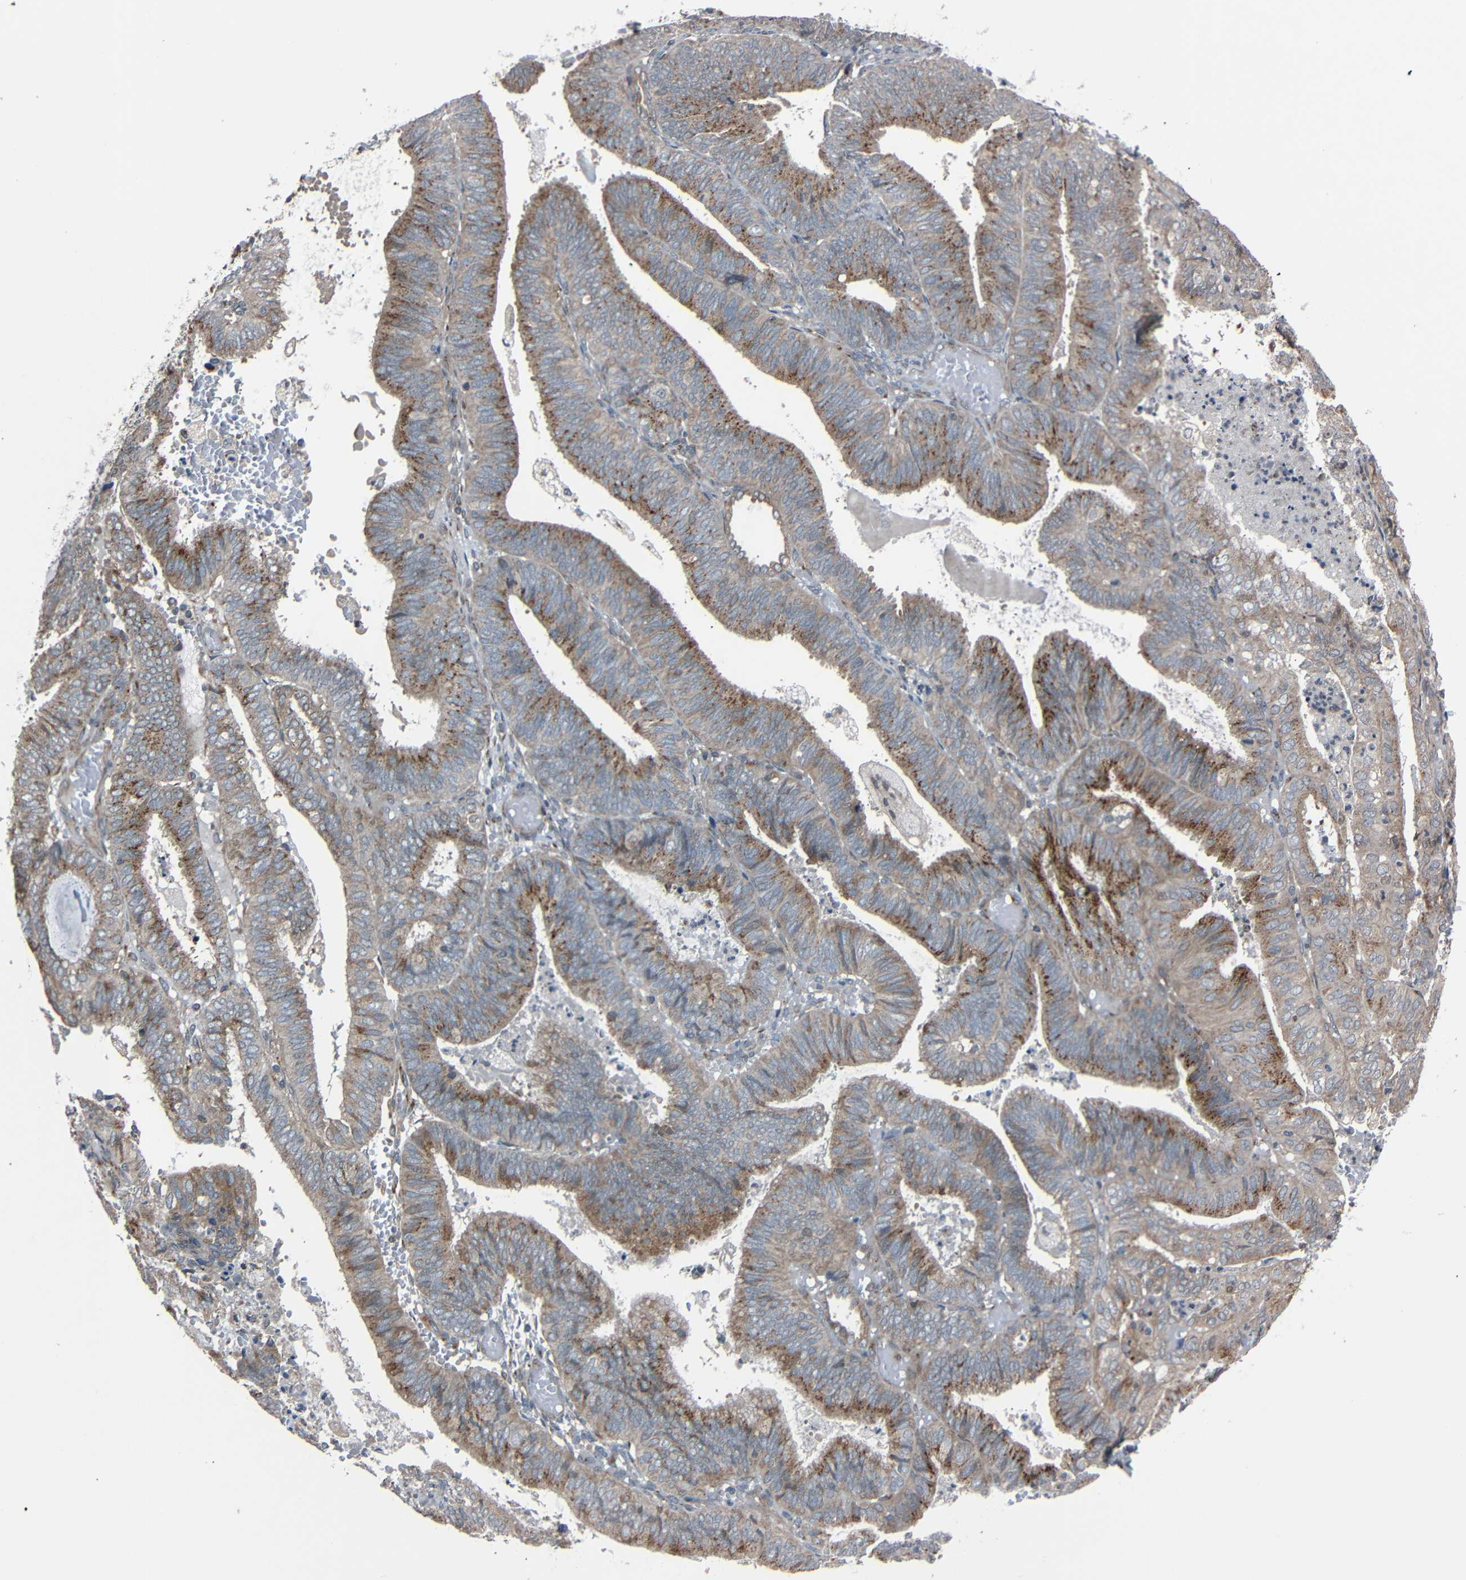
{"staining": {"intensity": "strong", "quantity": "<25%", "location": "cytoplasmic/membranous"}, "tissue": "endometrial cancer", "cell_type": "Tumor cells", "image_type": "cancer", "snomed": [{"axis": "morphology", "description": "Adenocarcinoma, NOS"}, {"axis": "topography", "description": "Uterus"}], "caption": "Protein expression analysis of human adenocarcinoma (endometrial) reveals strong cytoplasmic/membranous positivity in about <25% of tumor cells. Nuclei are stained in blue.", "gene": "AKAP9", "patient": {"sex": "female", "age": 60}}